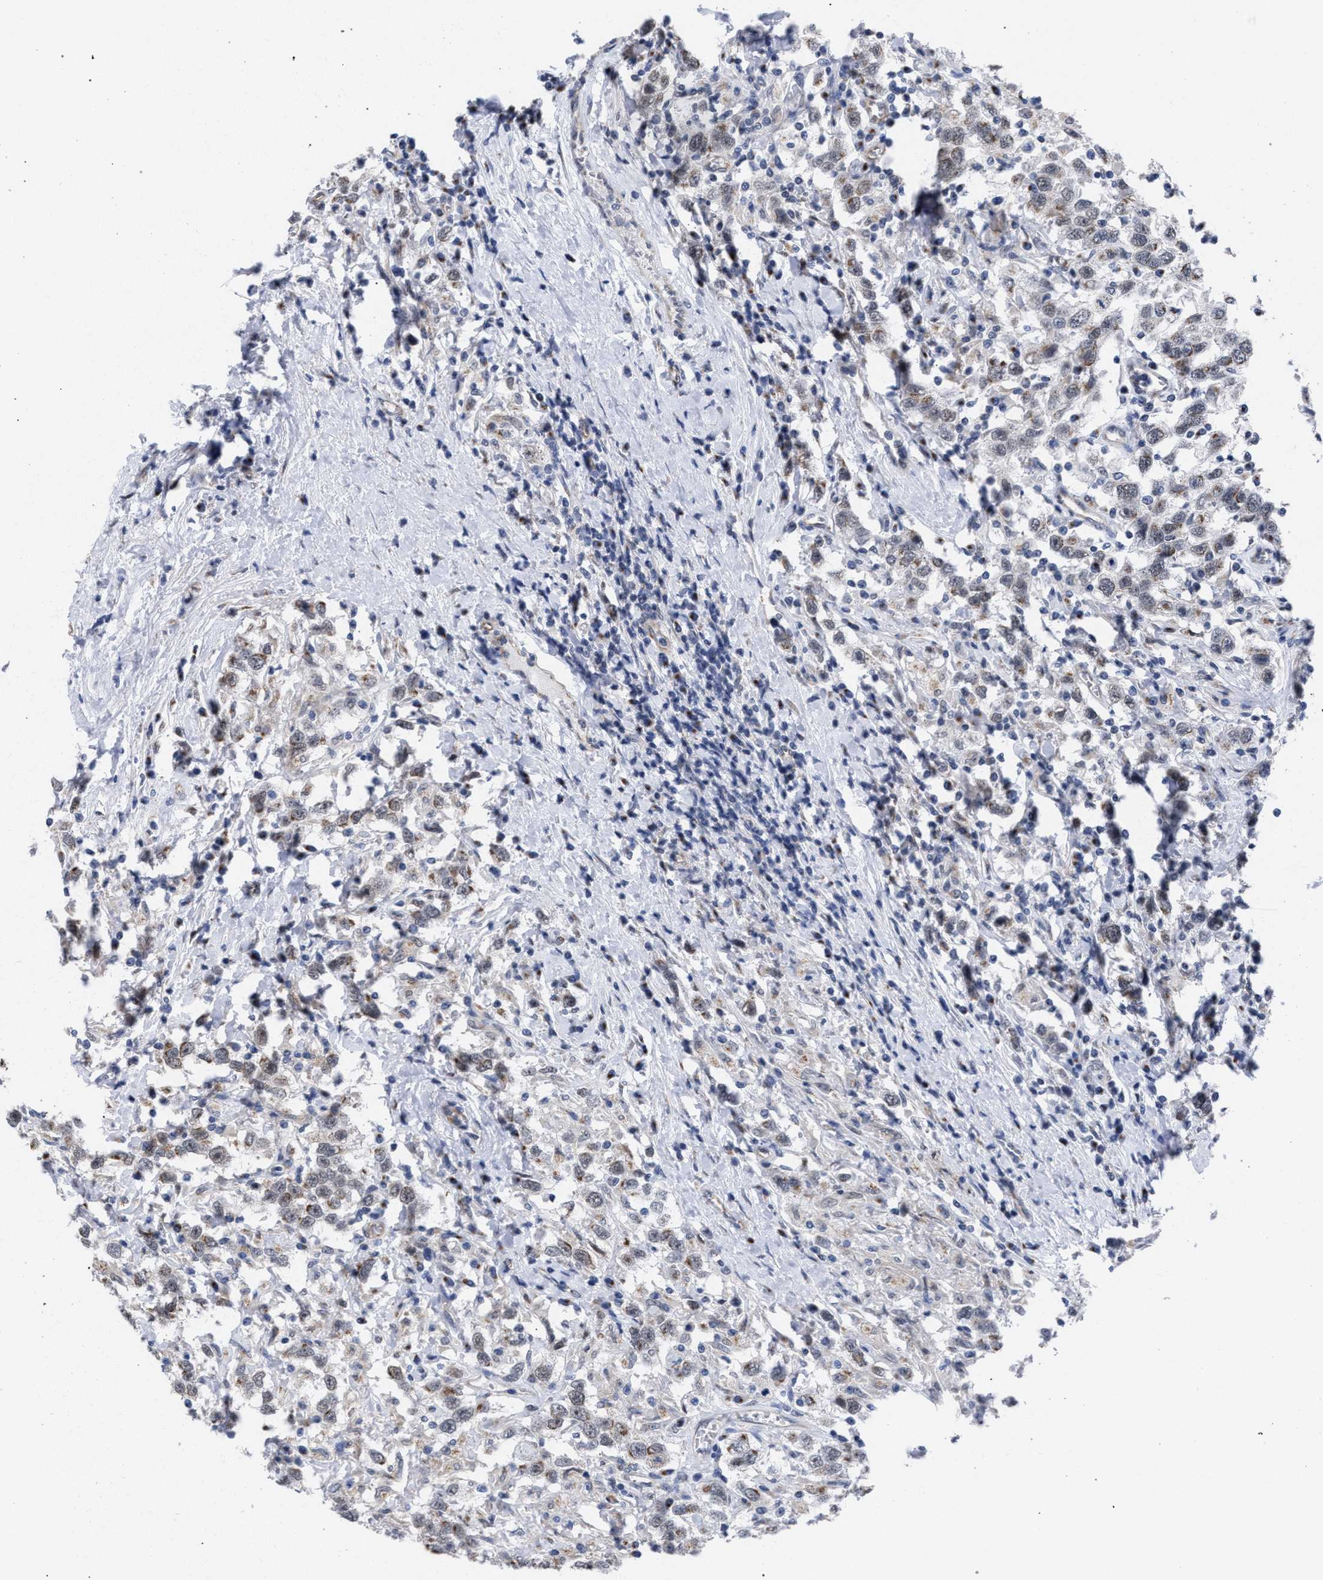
{"staining": {"intensity": "weak", "quantity": "25%-75%", "location": "cytoplasmic/membranous"}, "tissue": "testis cancer", "cell_type": "Tumor cells", "image_type": "cancer", "snomed": [{"axis": "morphology", "description": "Seminoma, NOS"}, {"axis": "topography", "description": "Testis"}], "caption": "A brown stain shows weak cytoplasmic/membranous staining of a protein in human testis cancer (seminoma) tumor cells.", "gene": "GOLGA2", "patient": {"sex": "male", "age": 41}}